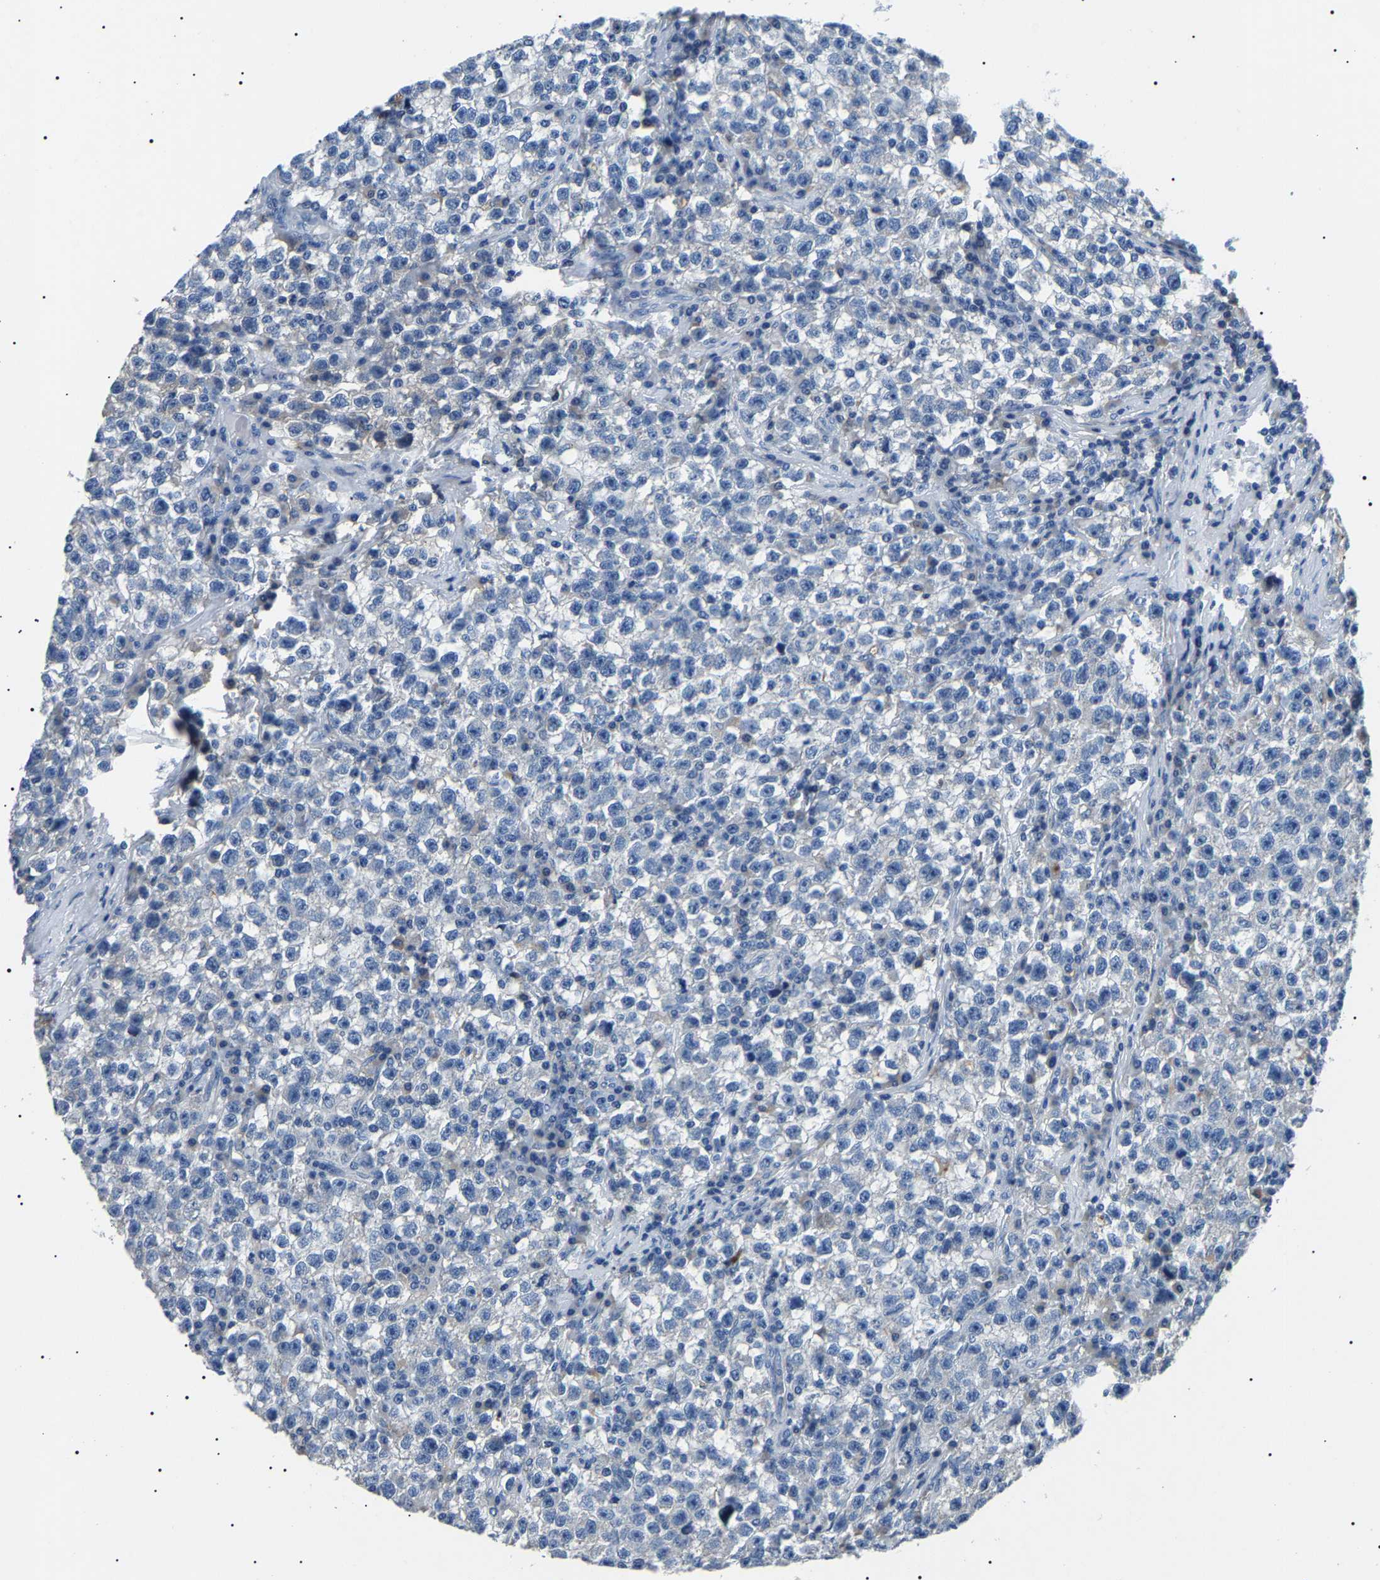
{"staining": {"intensity": "negative", "quantity": "none", "location": "none"}, "tissue": "testis cancer", "cell_type": "Tumor cells", "image_type": "cancer", "snomed": [{"axis": "morphology", "description": "Seminoma, NOS"}, {"axis": "topography", "description": "Testis"}], "caption": "This is an immunohistochemistry (IHC) image of testis seminoma. There is no expression in tumor cells.", "gene": "KLK15", "patient": {"sex": "male", "age": 22}}